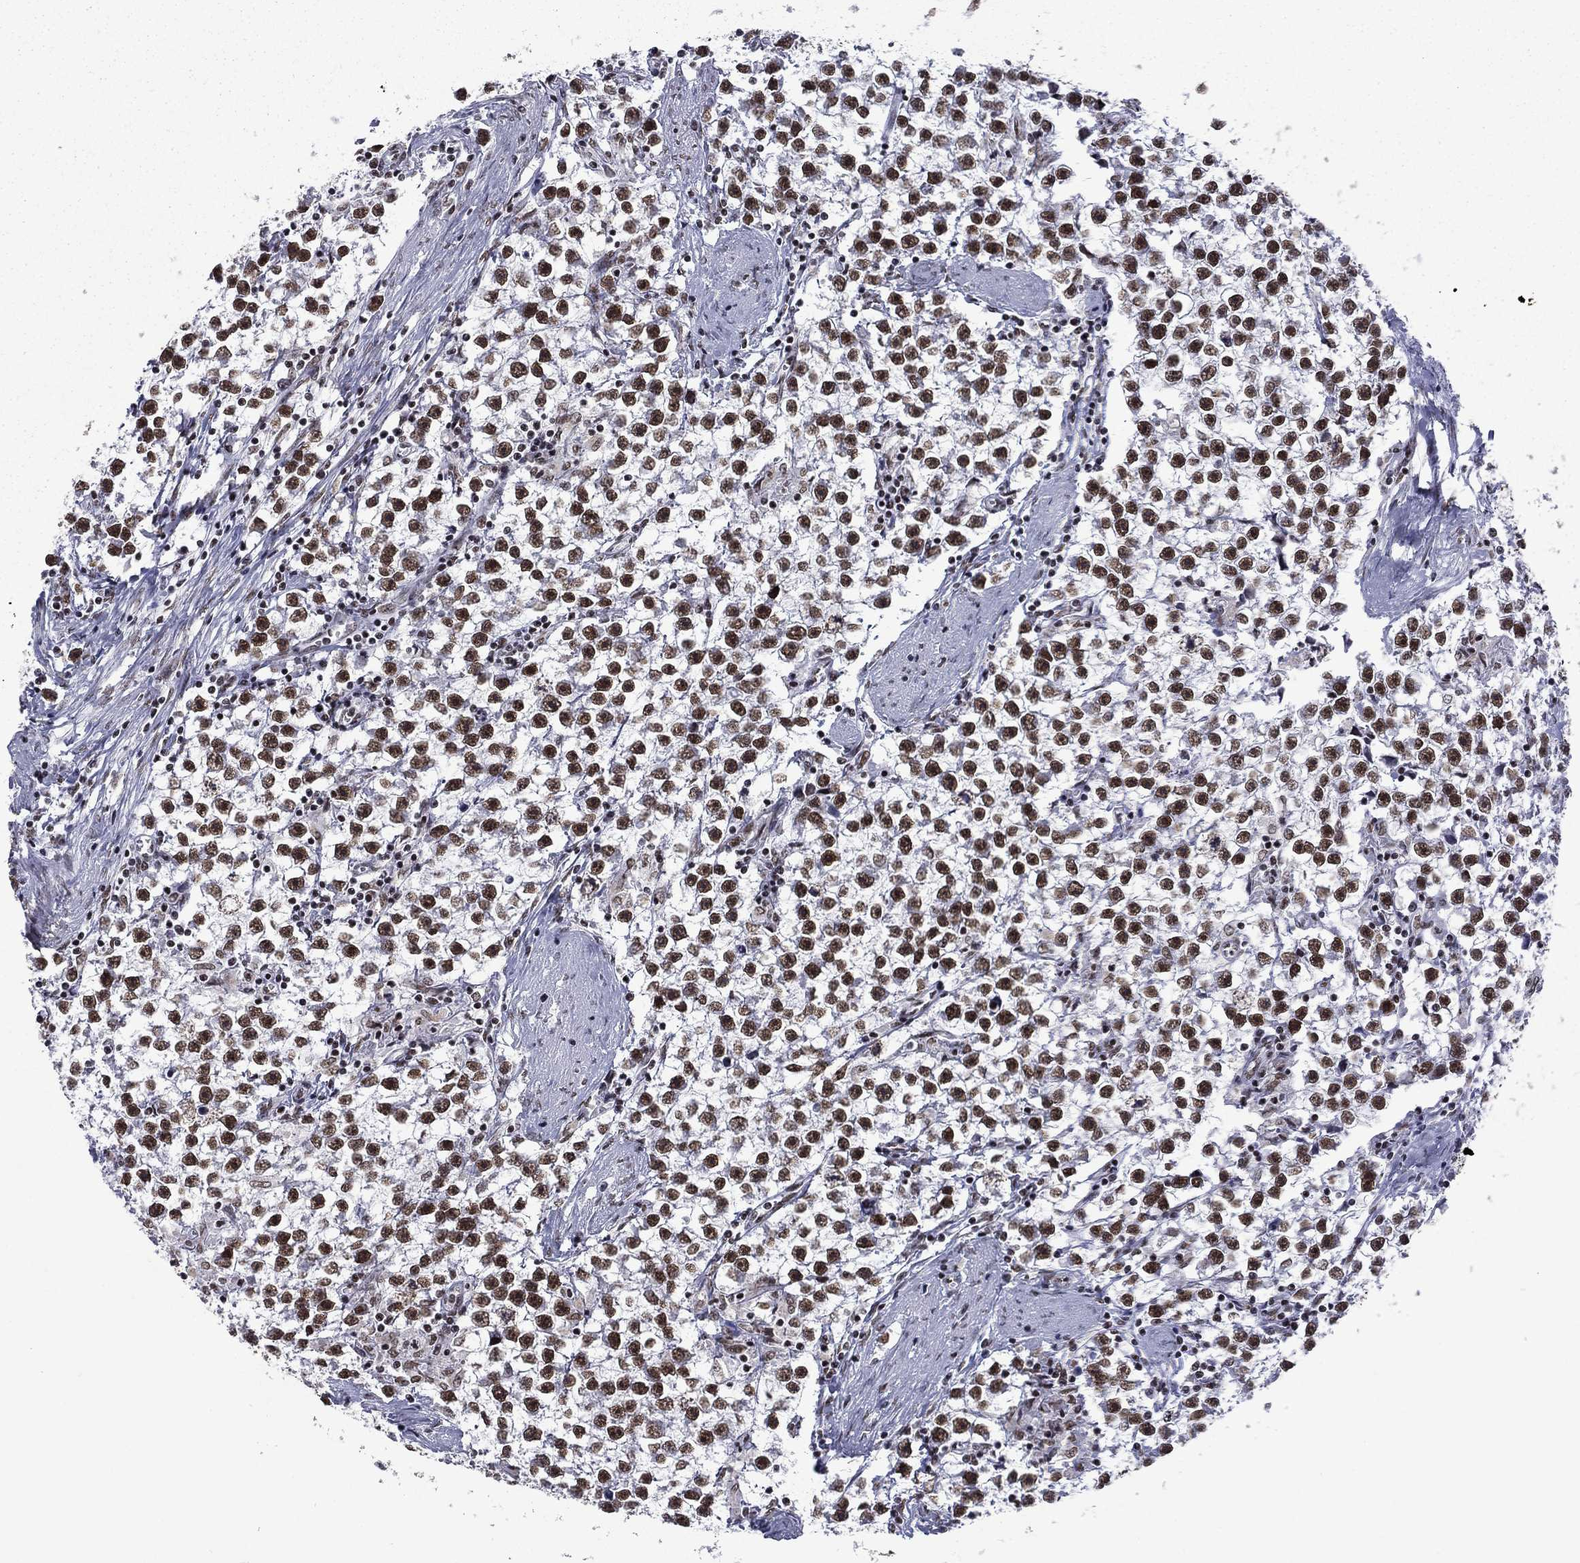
{"staining": {"intensity": "strong", "quantity": ">75%", "location": "nuclear"}, "tissue": "testis cancer", "cell_type": "Tumor cells", "image_type": "cancer", "snomed": [{"axis": "morphology", "description": "Seminoma, NOS"}, {"axis": "topography", "description": "Testis"}], "caption": "Testis seminoma was stained to show a protein in brown. There is high levels of strong nuclear positivity in approximately >75% of tumor cells. The staining was performed using DAB to visualize the protein expression in brown, while the nuclei were stained in blue with hematoxylin (Magnification: 20x).", "gene": "ETV5", "patient": {"sex": "male", "age": 59}}